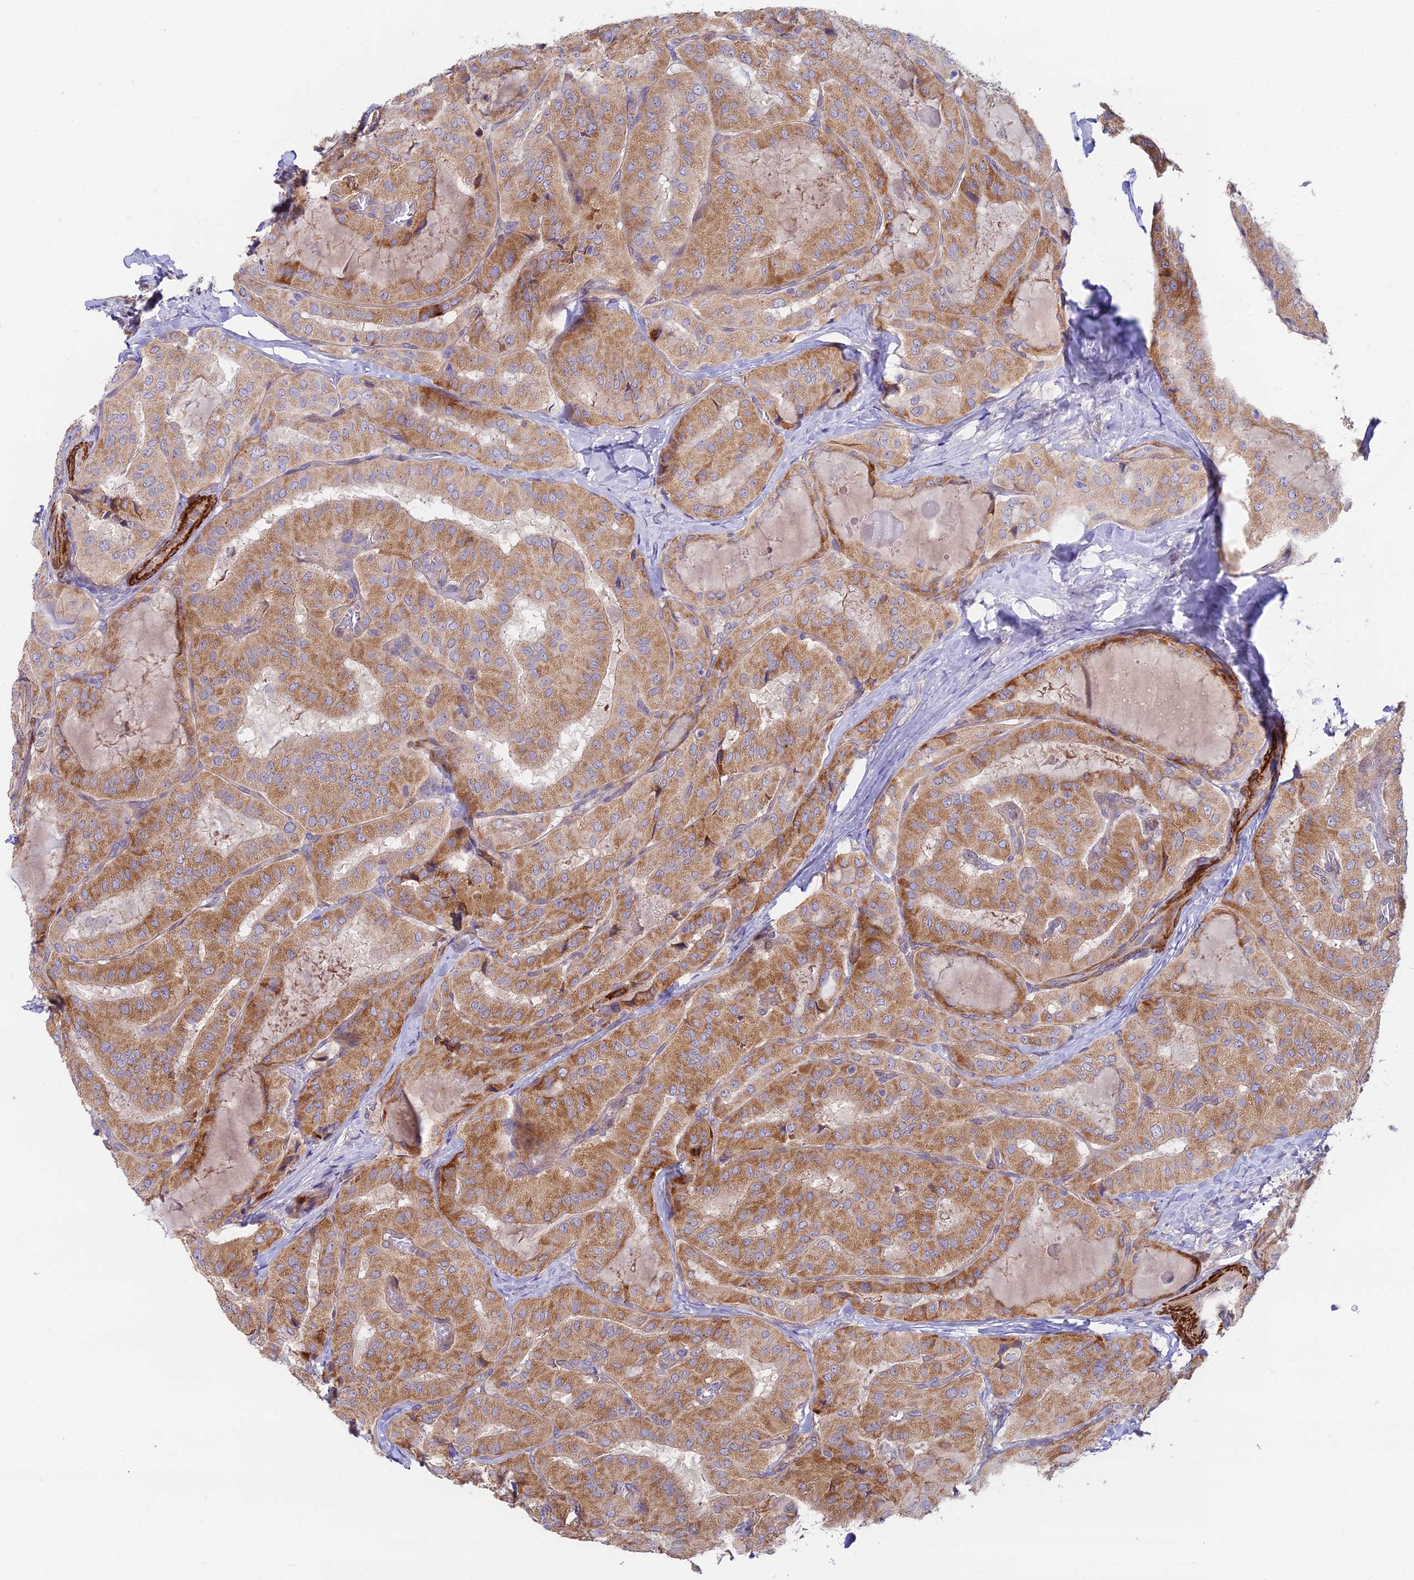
{"staining": {"intensity": "moderate", "quantity": ">75%", "location": "cytoplasmic/membranous"}, "tissue": "thyroid cancer", "cell_type": "Tumor cells", "image_type": "cancer", "snomed": [{"axis": "morphology", "description": "Normal tissue, NOS"}, {"axis": "morphology", "description": "Papillary adenocarcinoma, NOS"}, {"axis": "topography", "description": "Thyroid gland"}], "caption": "Papillary adenocarcinoma (thyroid) tissue demonstrates moderate cytoplasmic/membranous expression in about >75% of tumor cells, visualized by immunohistochemistry.", "gene": "ANKRD50", "patient": {"sex": "female", "age": 59}}